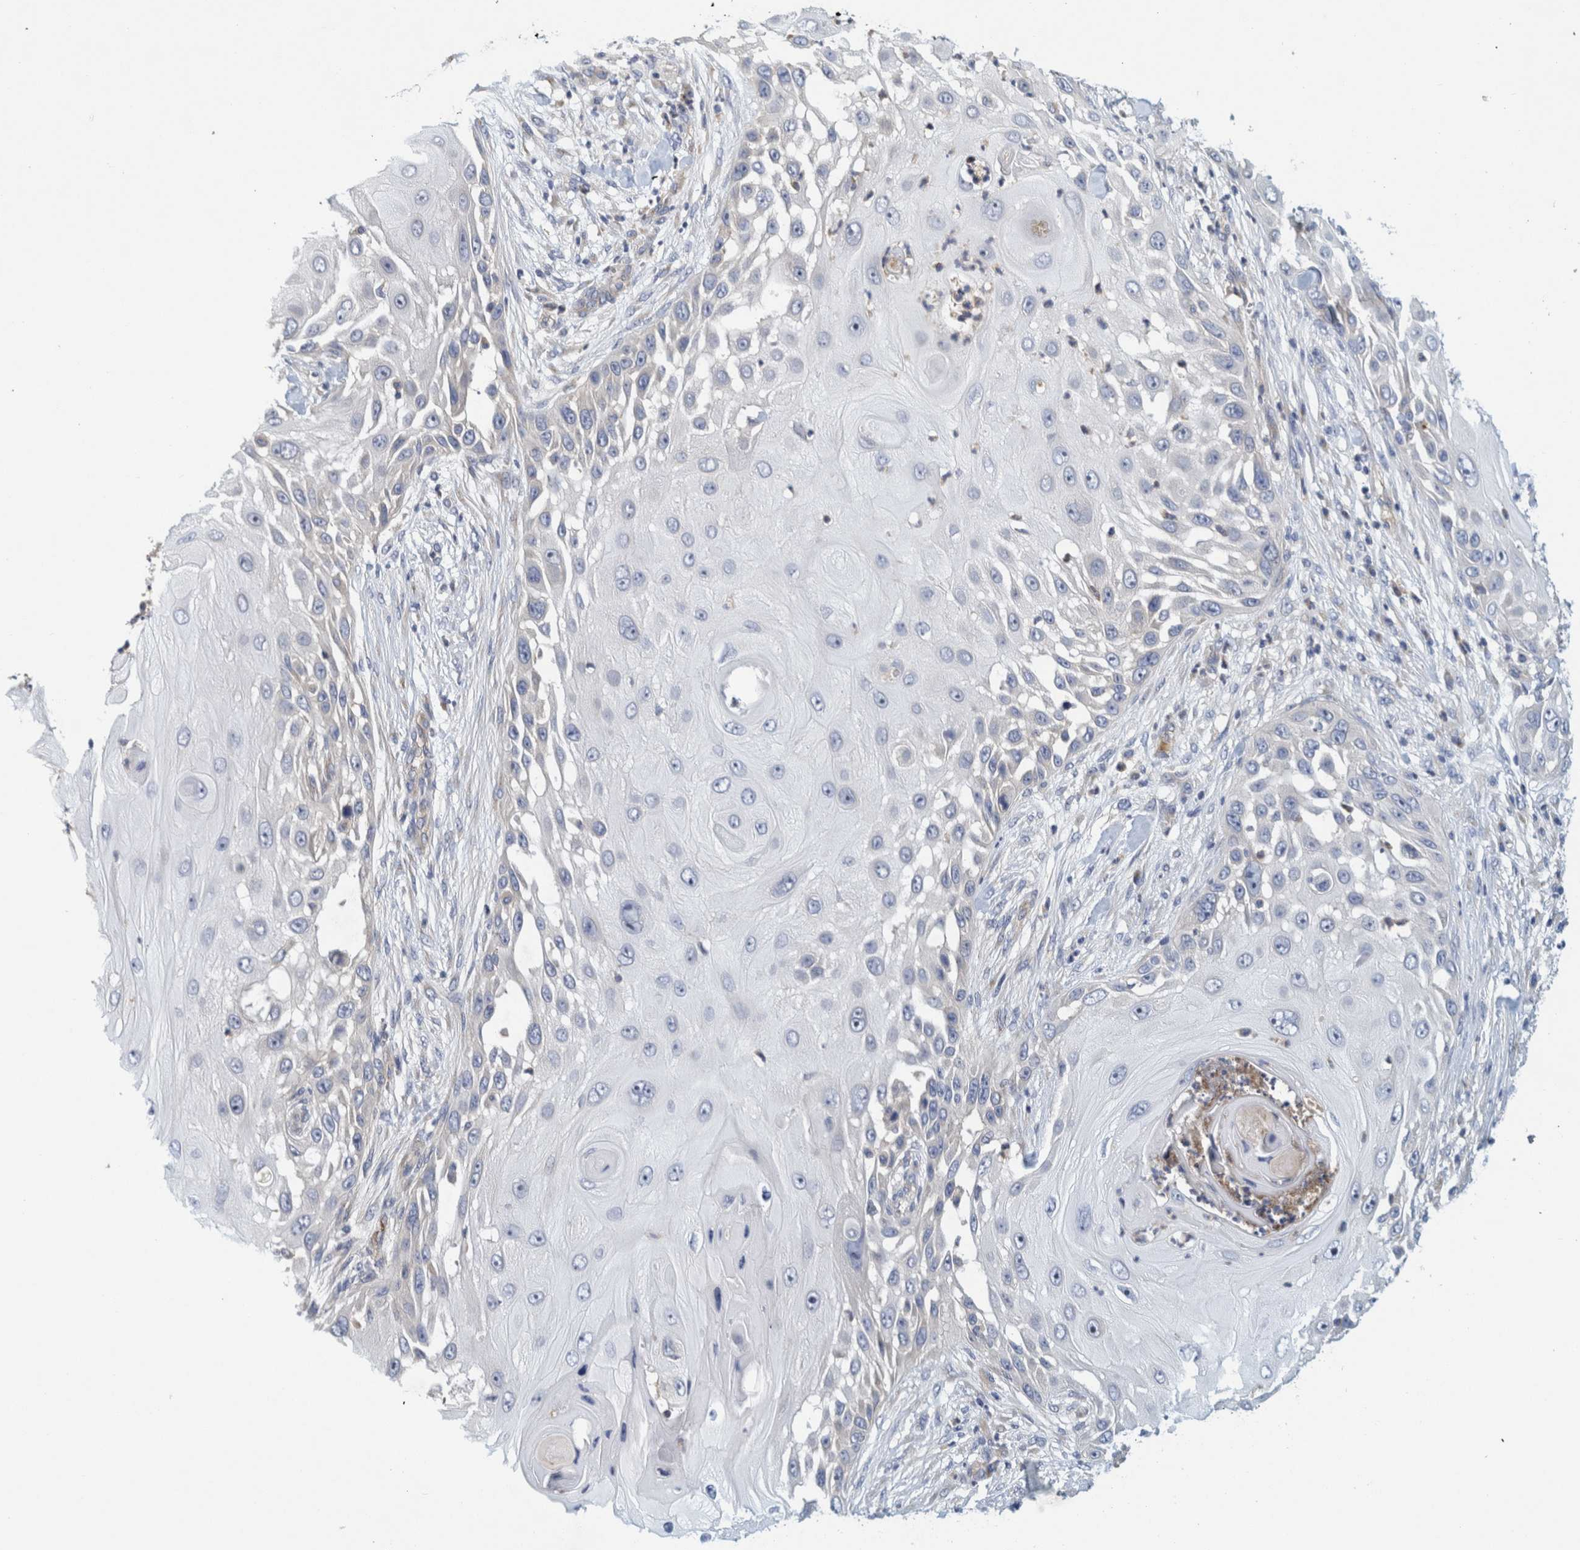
{"staining": {"intensity": "negative", "quantity": "none", "location": "none"}, "tissue": "skin cancer", "cell_type": "Tumor cells", "image_type": "cancer", "snomed": [{"axis": "morphology", "description": "Squamous cell carcinoma, NOS"}, {"axis": "topography", "description": "Skin"}], "caption": "There is no significant staining in tumor cells of skin squamous cell carcinoma.", "gene": "ZNF324B", "patient": {"sex": "female", "age": 44}}